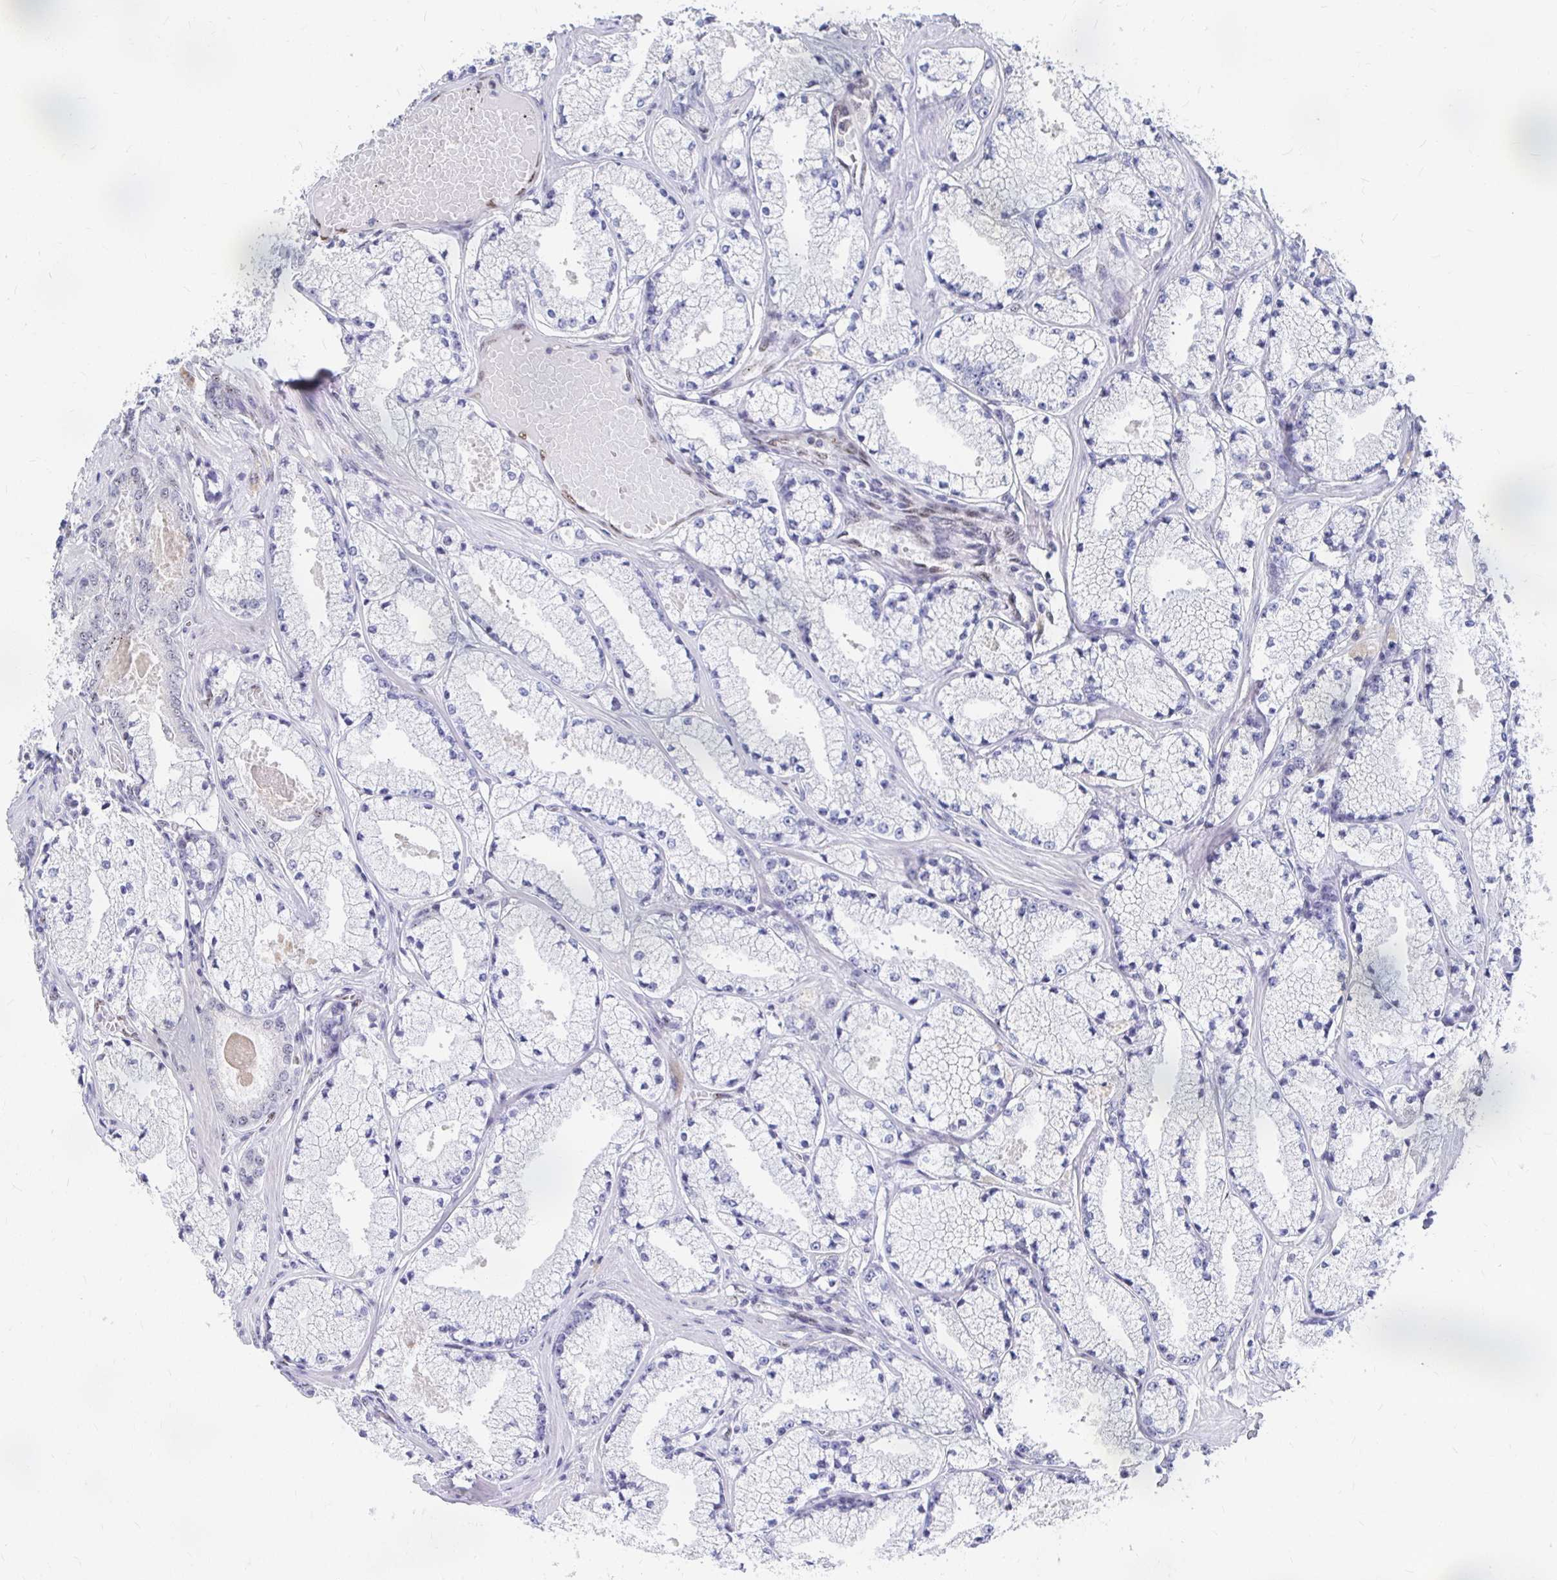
{"staining": {"intensity": "weak", "quantity": "<25%", "location": "nuclear"}, "tissue": "prostate cancer", "cell_type": "Tumor cells", "image_type": "cancer", "snomed": [{"axis": "morphology", "description": "Adenocarcinoma, High grade"}, {"axis": "topography", "description": "Prostate"}], "caption": "A high-resolution image shows IHC staining of prostate cancer, which reveals no significant expression in tumor cells. (Brightfield microscopy of DAB (3,3'-diaminobenzidine) IHC at high magnification).", "gene": "CLIC3", "patient": {"sex": "male", "age": 63}}